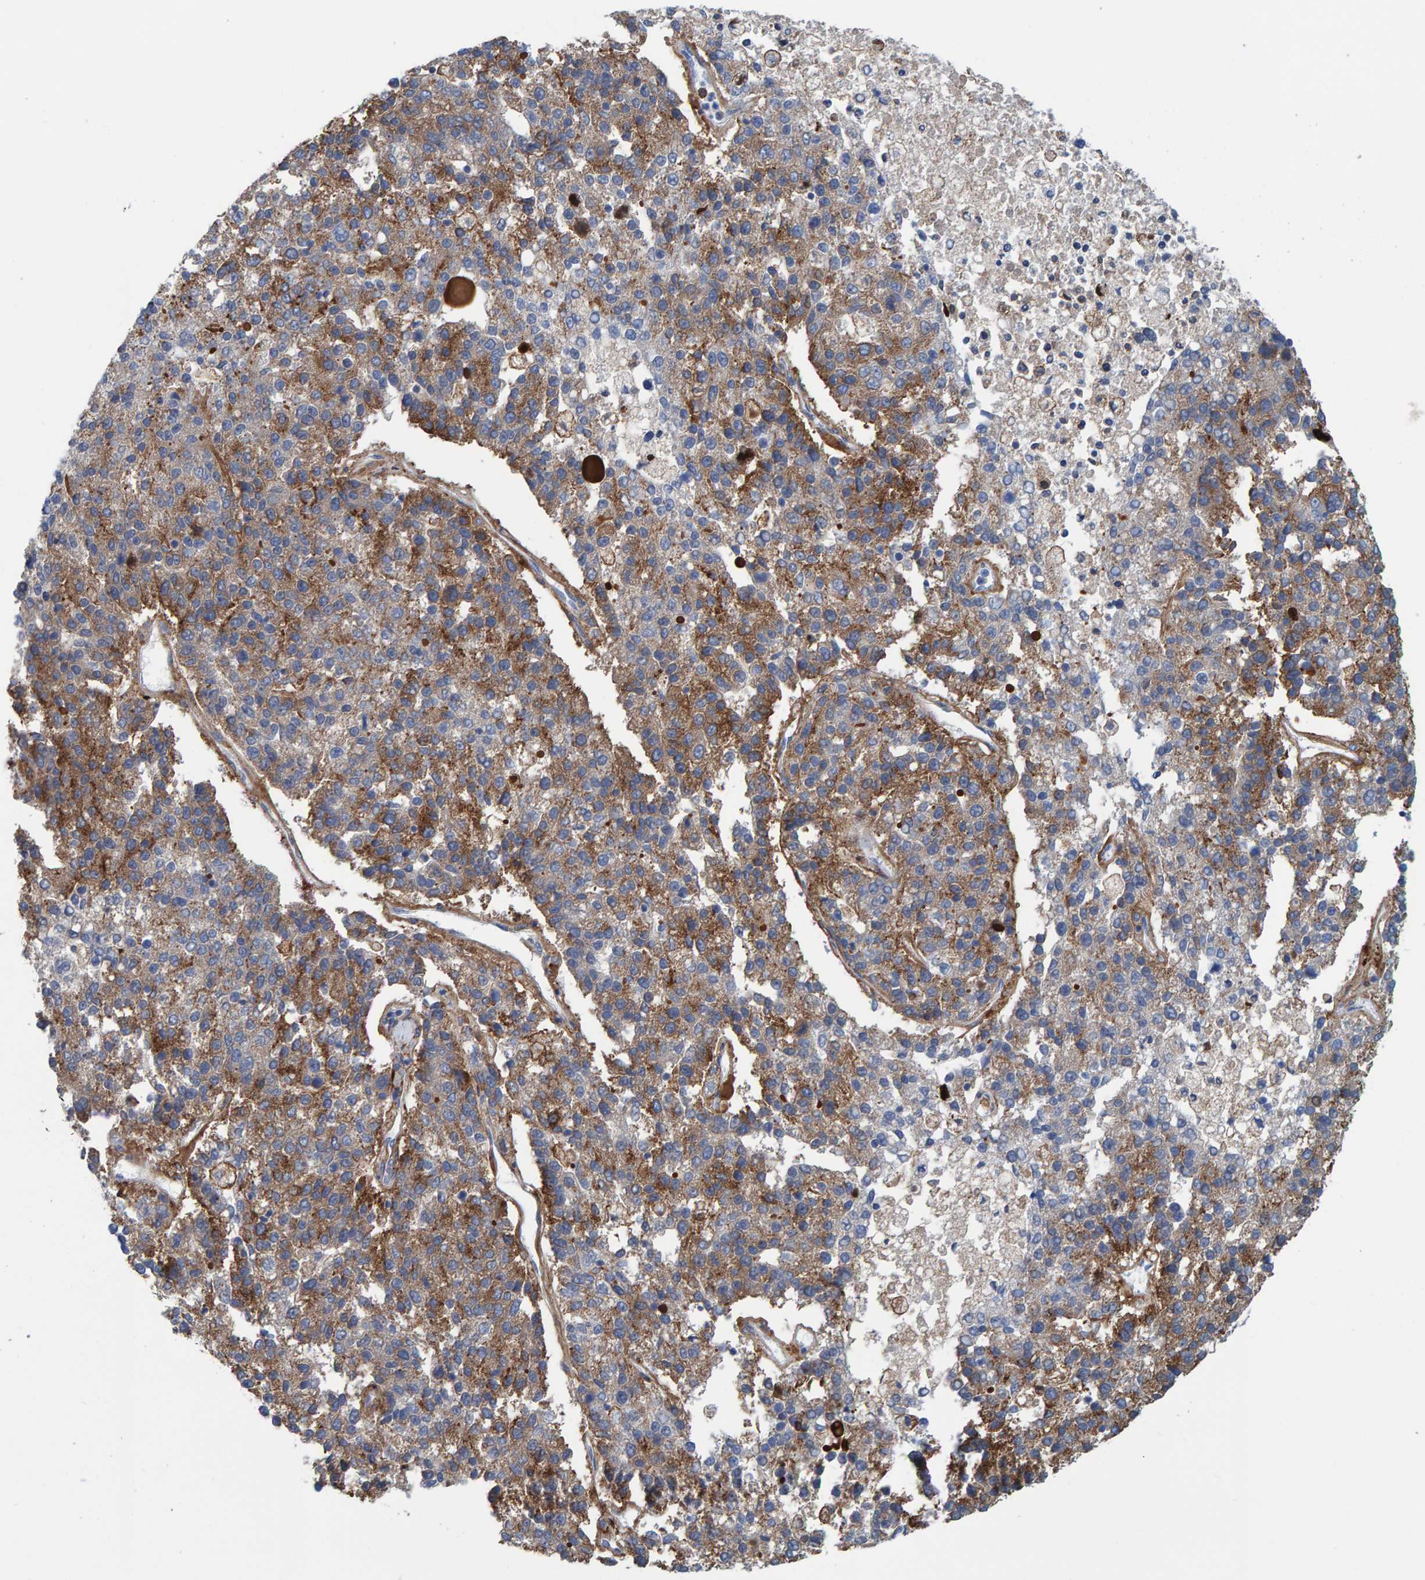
{"staining": {"intensity": "moderate", "quantity": ">75%", "location": "cytoplasmic/membranous"}, "tissue": "pancreatic cancer", "cell_type": "Tumor cells", "image_type": "cancer", "snomed": [{"axis": "morphology", "description": "Adenocarcinoma, NOS"}, {"axis": "topography", "description": "Pancreas"}], "caption": "Protein staining of adenocarcinoma (pancreatic) tissue exhibits moderate cytoplasmic/membranous expression in approximately >75% of tumor cells. (DAB (3,3'-diaminobenzidine) IHC, brown staining for protein, blue staining for nuclei).", "gene": "LRP1", "patient": {"sex": "female", "age": 61}}